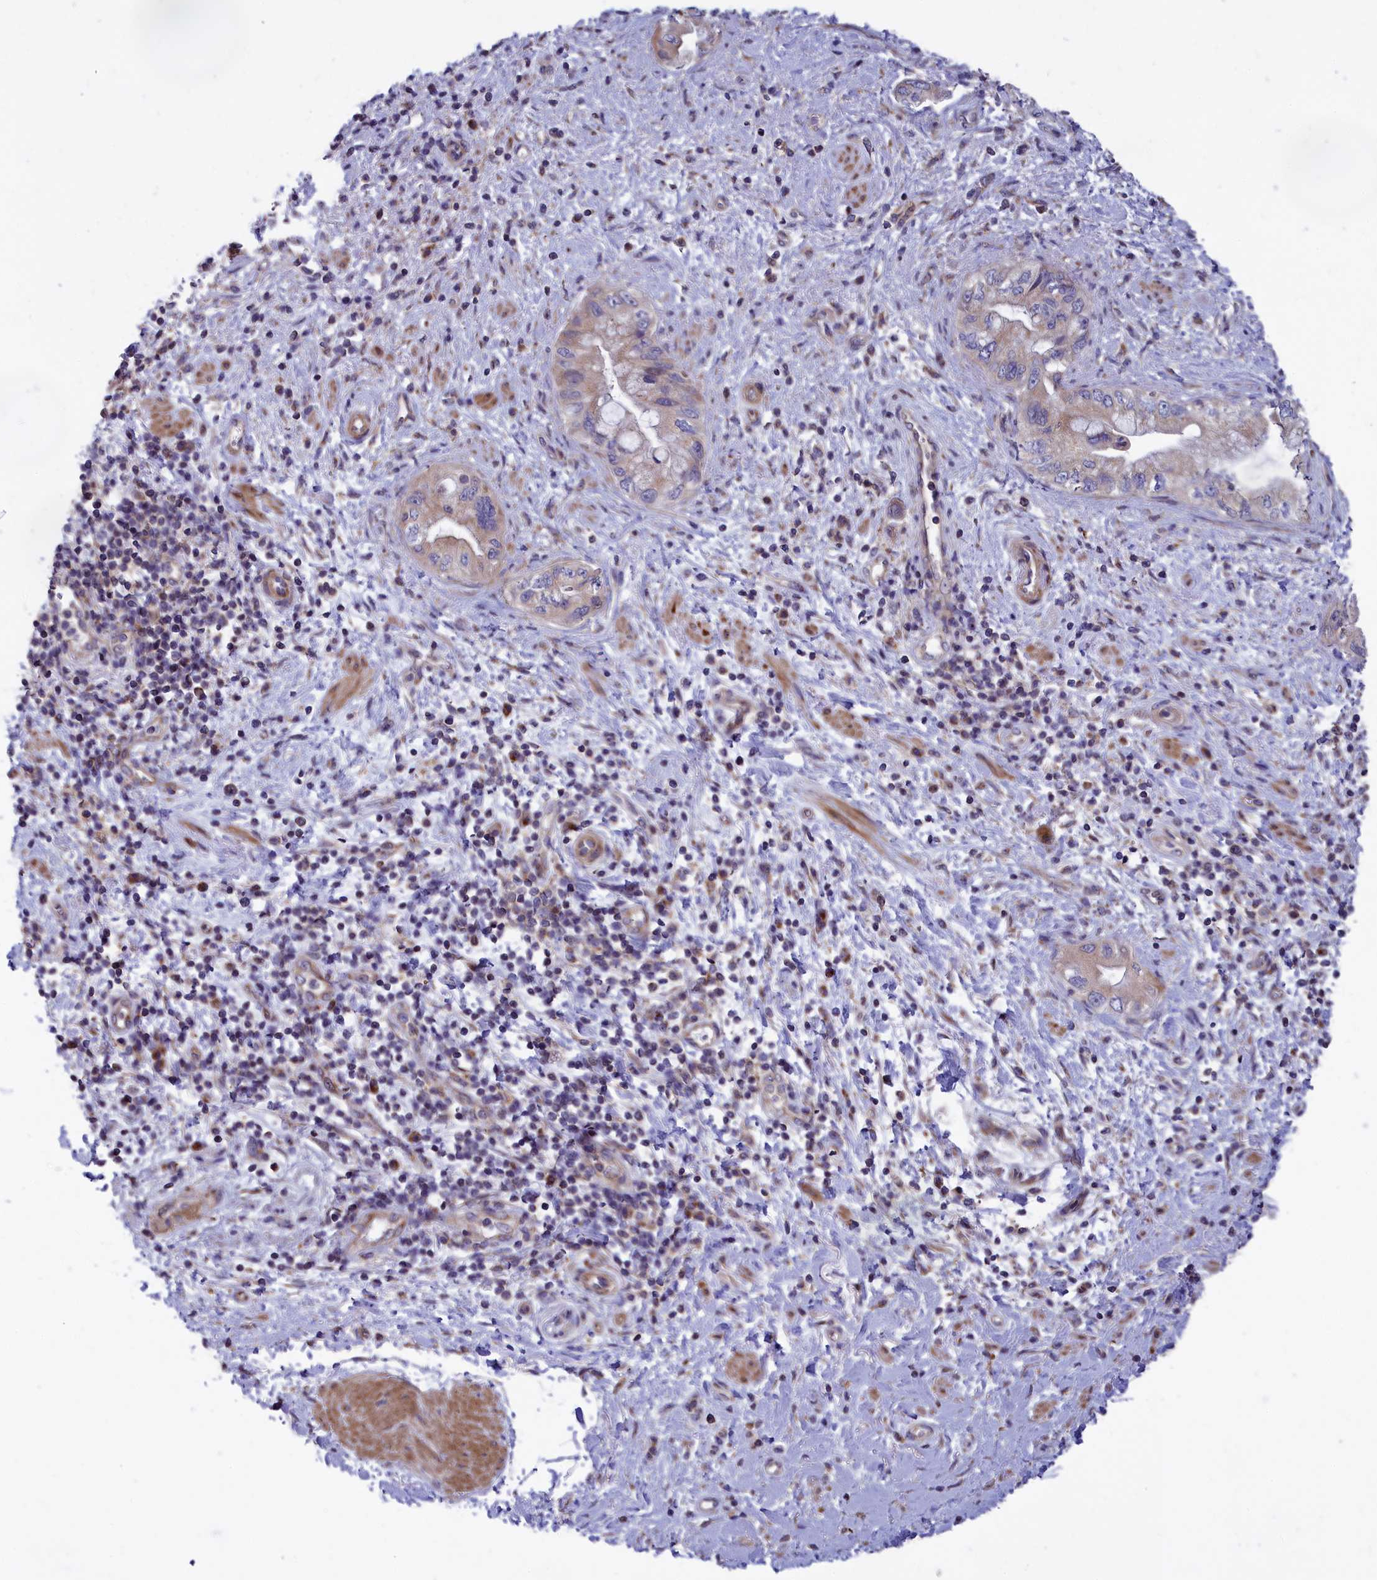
{"staining": {"intensity": "weak", "quantity": "<25%", "location": "cytoplasmic/membranous"}, "tissue": "pancreatic cancer", "cell_type": "Tumor cells", "image_type": "cancer", "snomed": [{"axis": "morphology", "description": "Adenocarcinoma, NOS"}, {"axis": "topography", "description": "Pancreas"}], "caption": "Immunohistochemistry (IHC) photomicrograph of neoplastic tissue: human adenocarcinoma (pancreatic) stained with DAB (3,3'-diaminobenzidine) demonstrates no significant protein expression in tumor cells.", "gene": "BLTP2", "patient": {"sex": "female", "age": 73}}